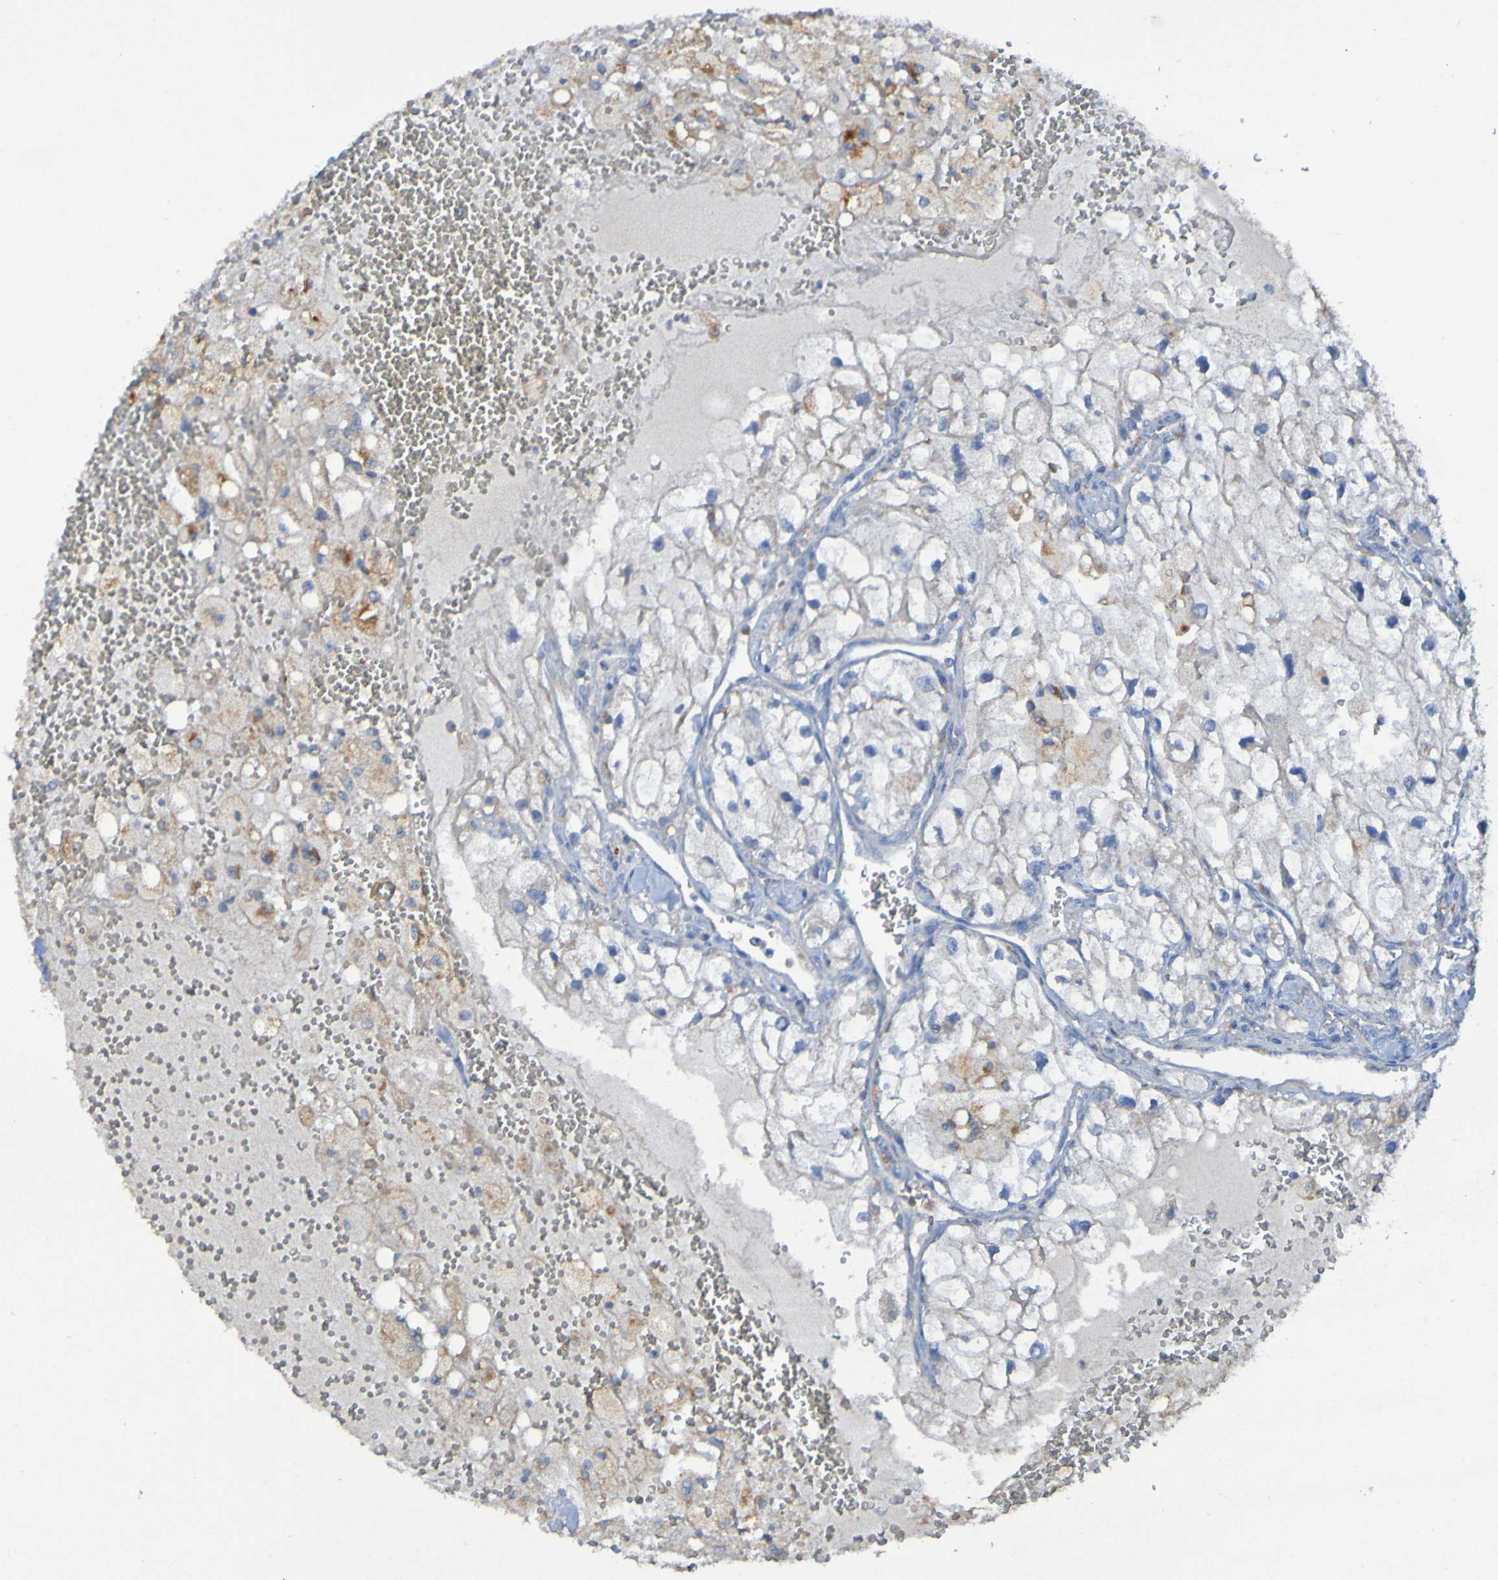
{"staining": {"intensity": "weak", "quantity": "<25%", "location": "cytoplasmic/membranous"}, "tissue": "renal cancer", "cell_type": "Tumor cells", "image_type": "cancer", "snomed": [{"axis": "morphology", "description": "Adenocarcinoma, NOS"}, {"axis": "topography", "description": "Kidney"}], "caption": "The photomicrograph exhibits no staining of tumor cells in adenocarcinoma (renal).", "gene": "ARHGEF16", "patient": {"sex": "female", "age": 70}}